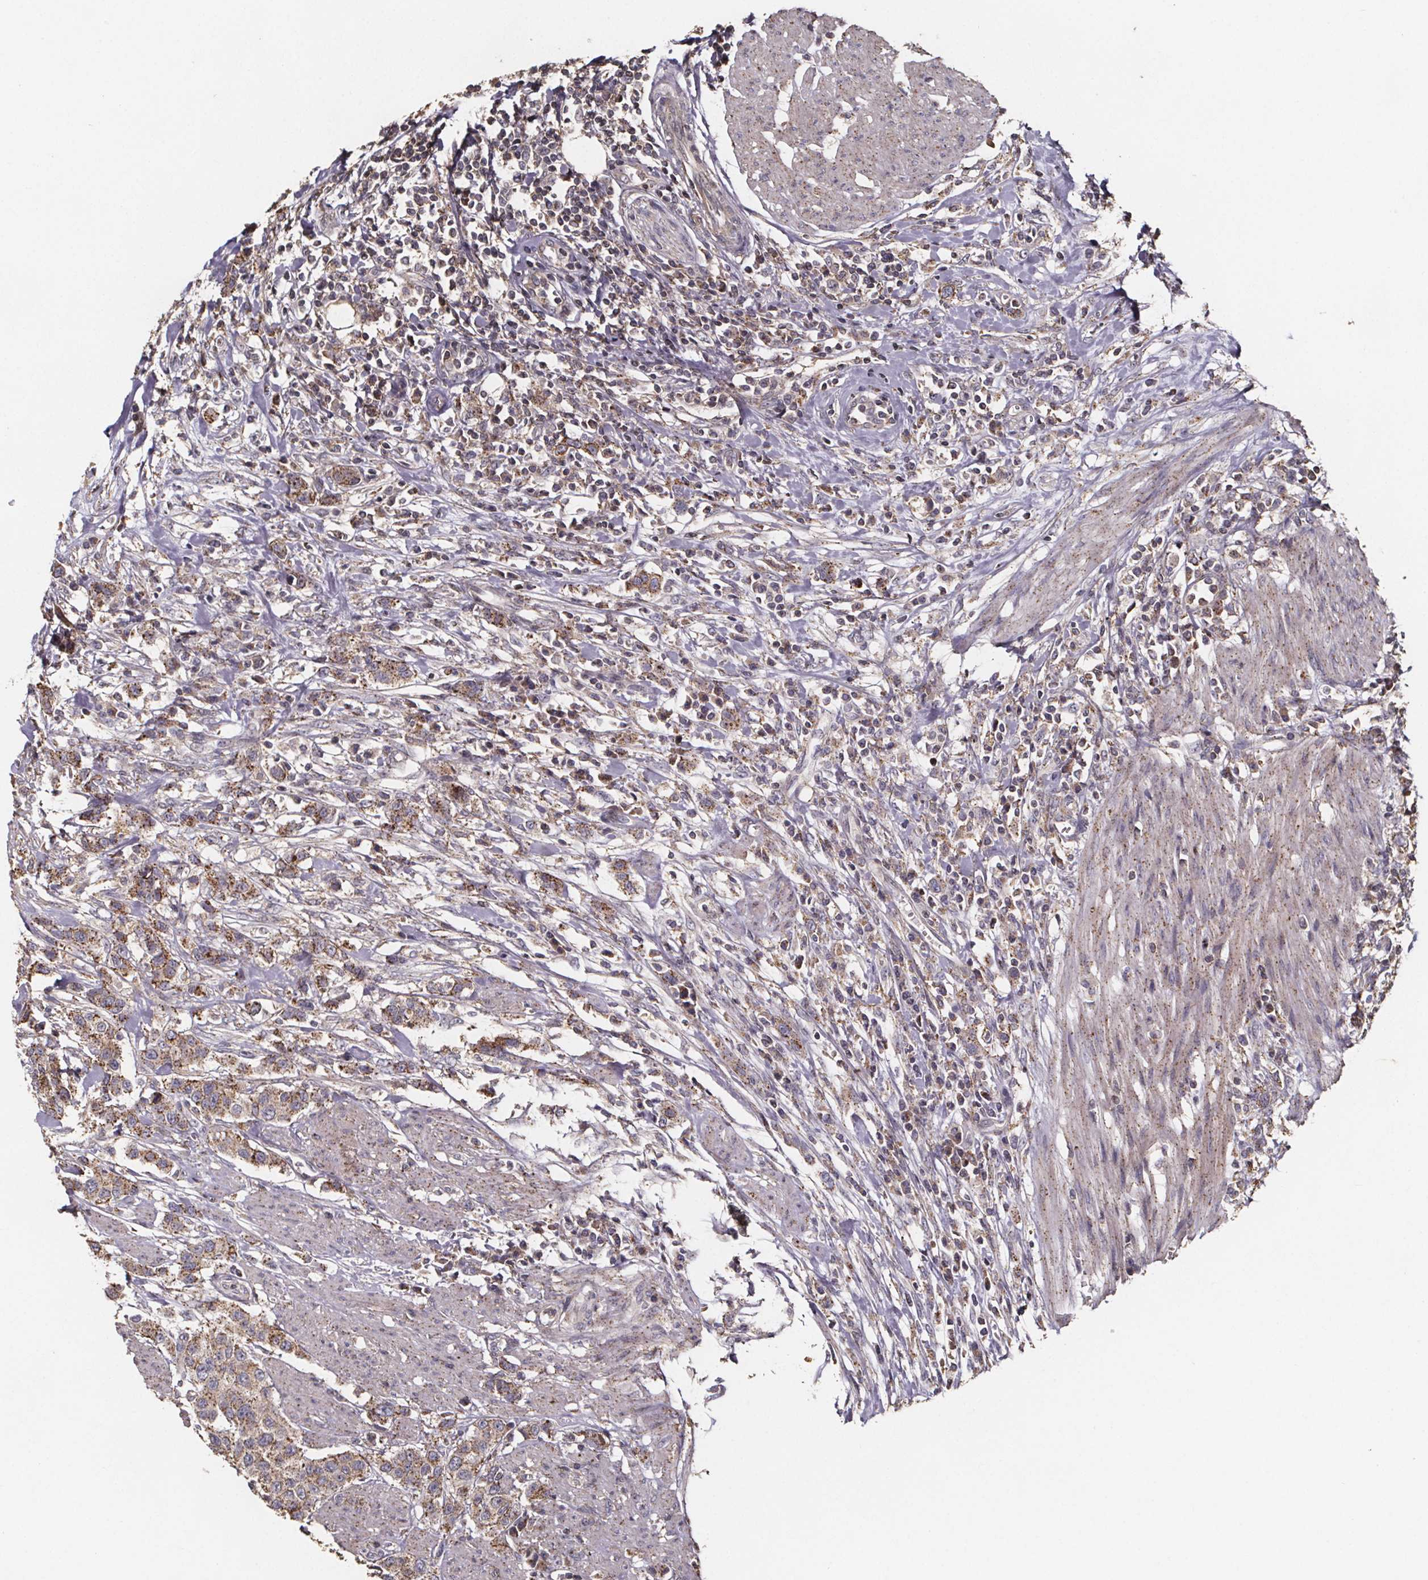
{"staining": {"intensity": "moderate", "quantity": ">75%", "location": "cytoplasmic/membranous"}, "tissue": "urothelial cancer", "cell_type": "Tumor cells", "image_type": "cancer", "snomed": [{"axis": "morphology", "description": "Urothelial carcinoma, High grade"}, {"axis": "topography", "description": "Urinary bladder"}], "caption": "Immunohistochemistry (IHC) staining of urothelial cancer, which exhibits medium levels of moderate cytoplasmic/membranous expression in approximately >75% of tumor cells indicating moderate cytoplasmic/membranous protein positivity. The staining was performed using DAB (3,3'-diaminobenzidine) (brown) for protein detection and nuclei were counterstained in hematoxylin (blue).", "gene": "ZNF879", "patient": {"sex": "female", "age": 58}}